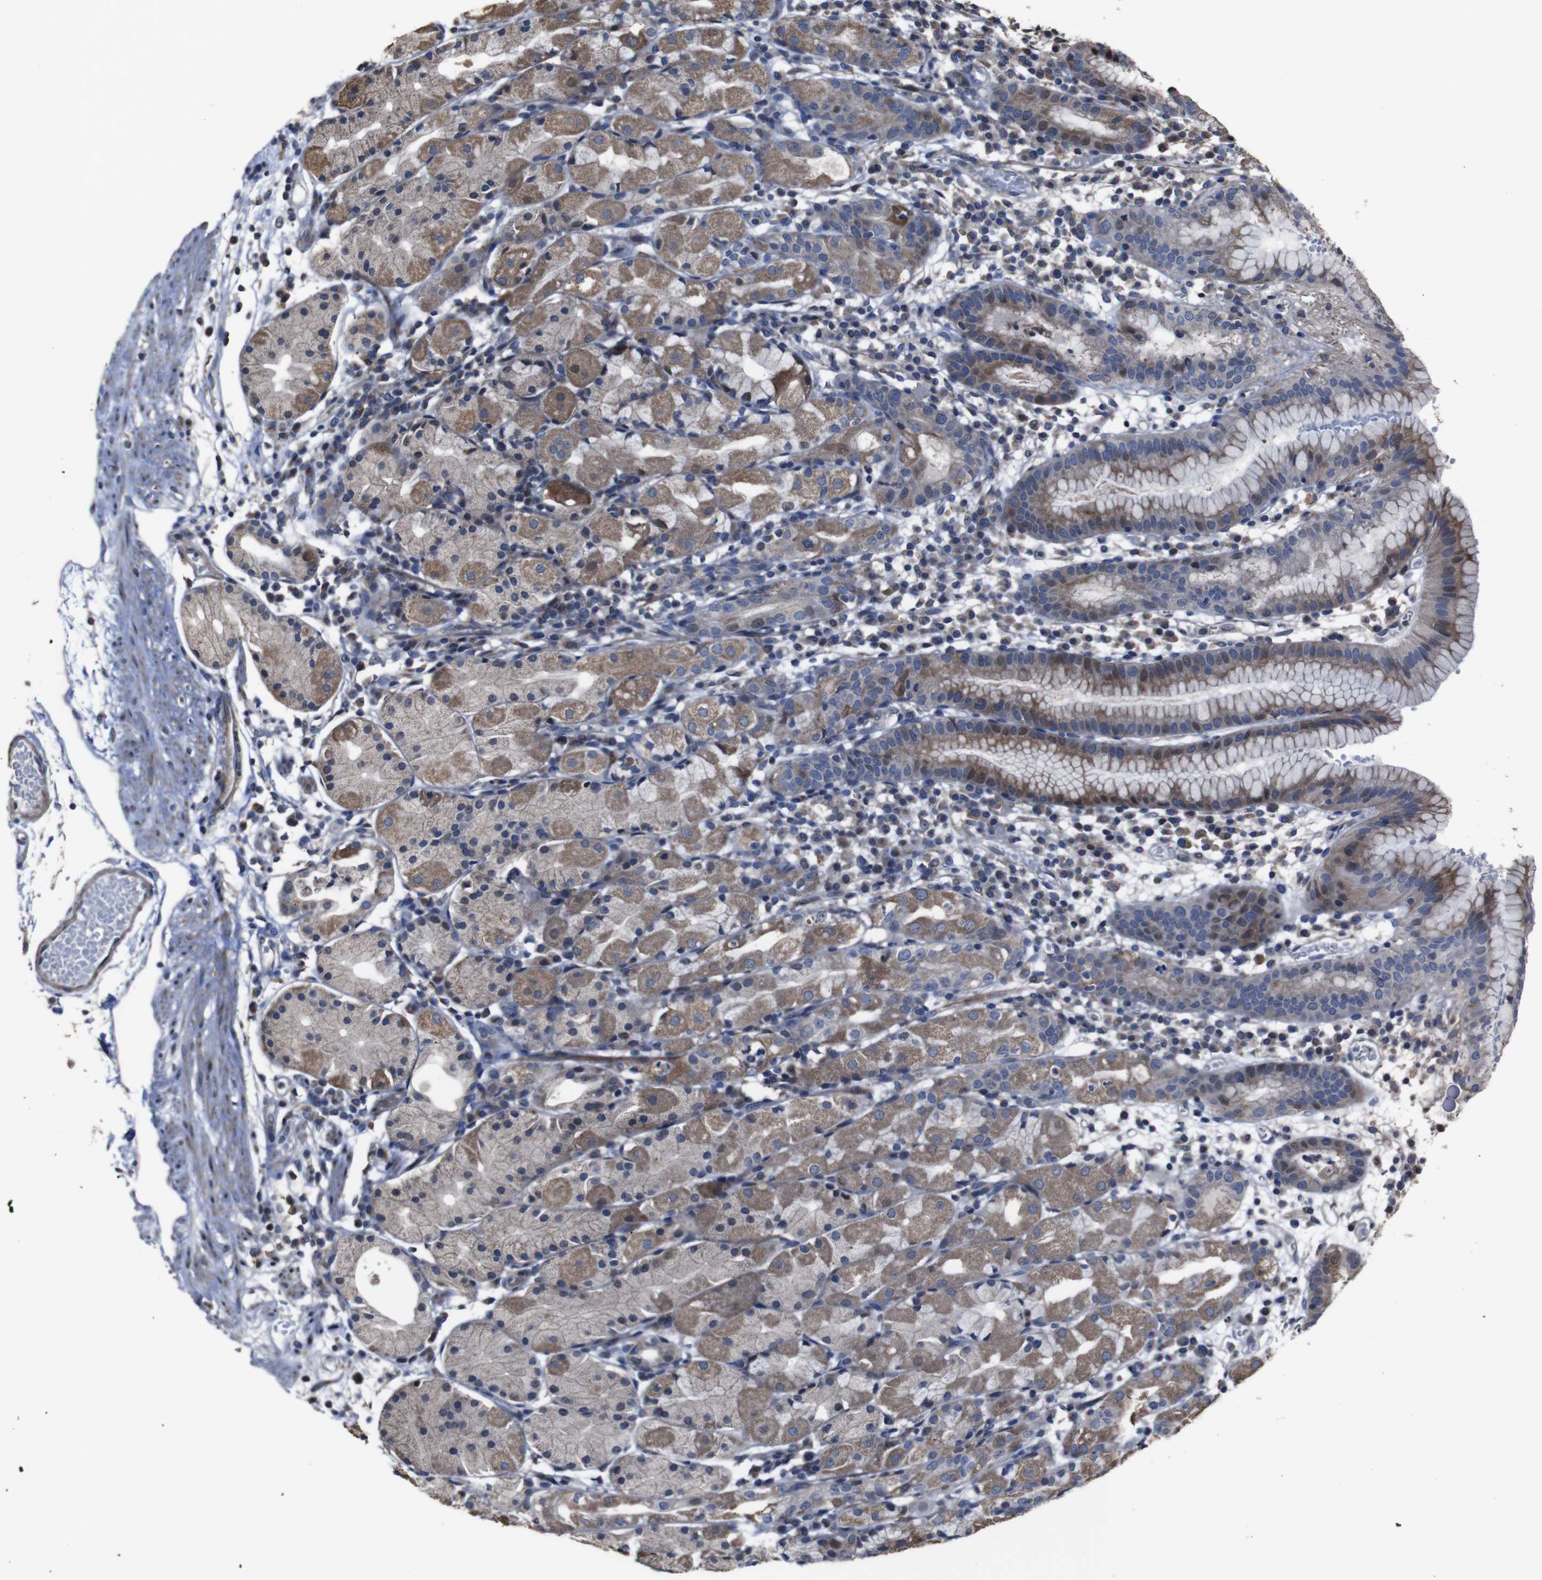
{"staining": {"intensity": "strong", "quantity": ">75%", "location": "cytoplasmic/membranous"}, "tissue": "stomach", "cell_type": "Glandular cells", "image_type": "normal", "snomed": [{"axis": "morphology", "description": "Normal tissue, NOS"}, {"axis": "topography", "description": "Stomach"}, {"axis": "topography", "description": "Stomach, lower"}], "caption": "Immunohistochemistry (IHC) of benign stomach exhibits high levels of strong cytoplasmic/membranous staining in approximately >75% of glandular cells. (DAB IHC, brown staining for protein, blue staining for nuclei).", "gene": "SNN", "patient": {"sex": "female", "age": 75}}